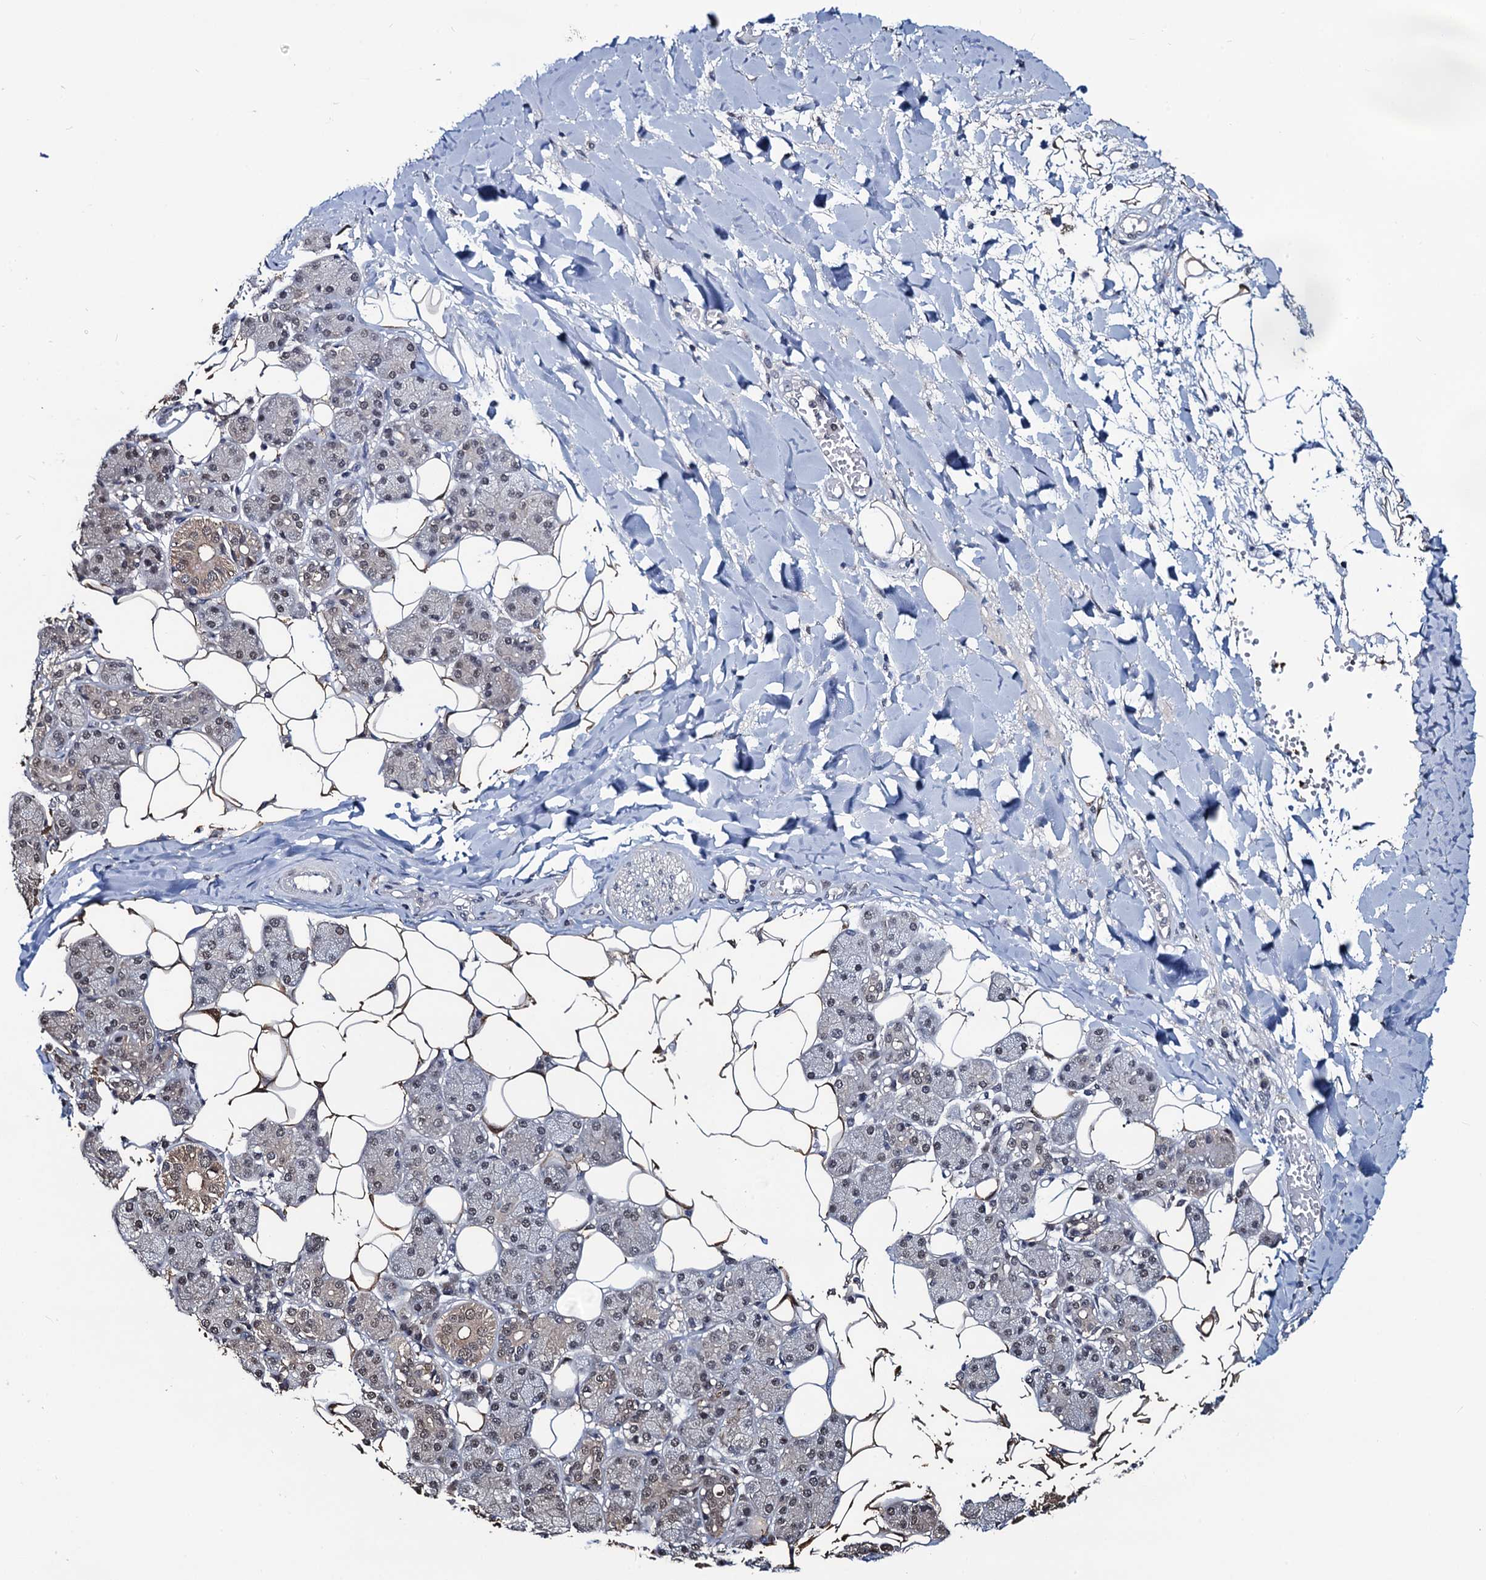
{"staining": {"intensity": "weak", "quantity": "<25%", "location": "cytoplasmic/membranous,nuclear"}, "tissue": "salivary gland", "cell_type": "Glandular cells", "image_type": "normal", "snomed": [{"axis": "morphology", "description": "Normal tissue, NOS"}, {"axis": "topography", "description": "Salivary gland"}], "caption": "Glandular cells are negative for protein expression in unremarkable human salivary gland.", "gene": "RTKN2", "patient": {"sex": "female", "age": 33}}